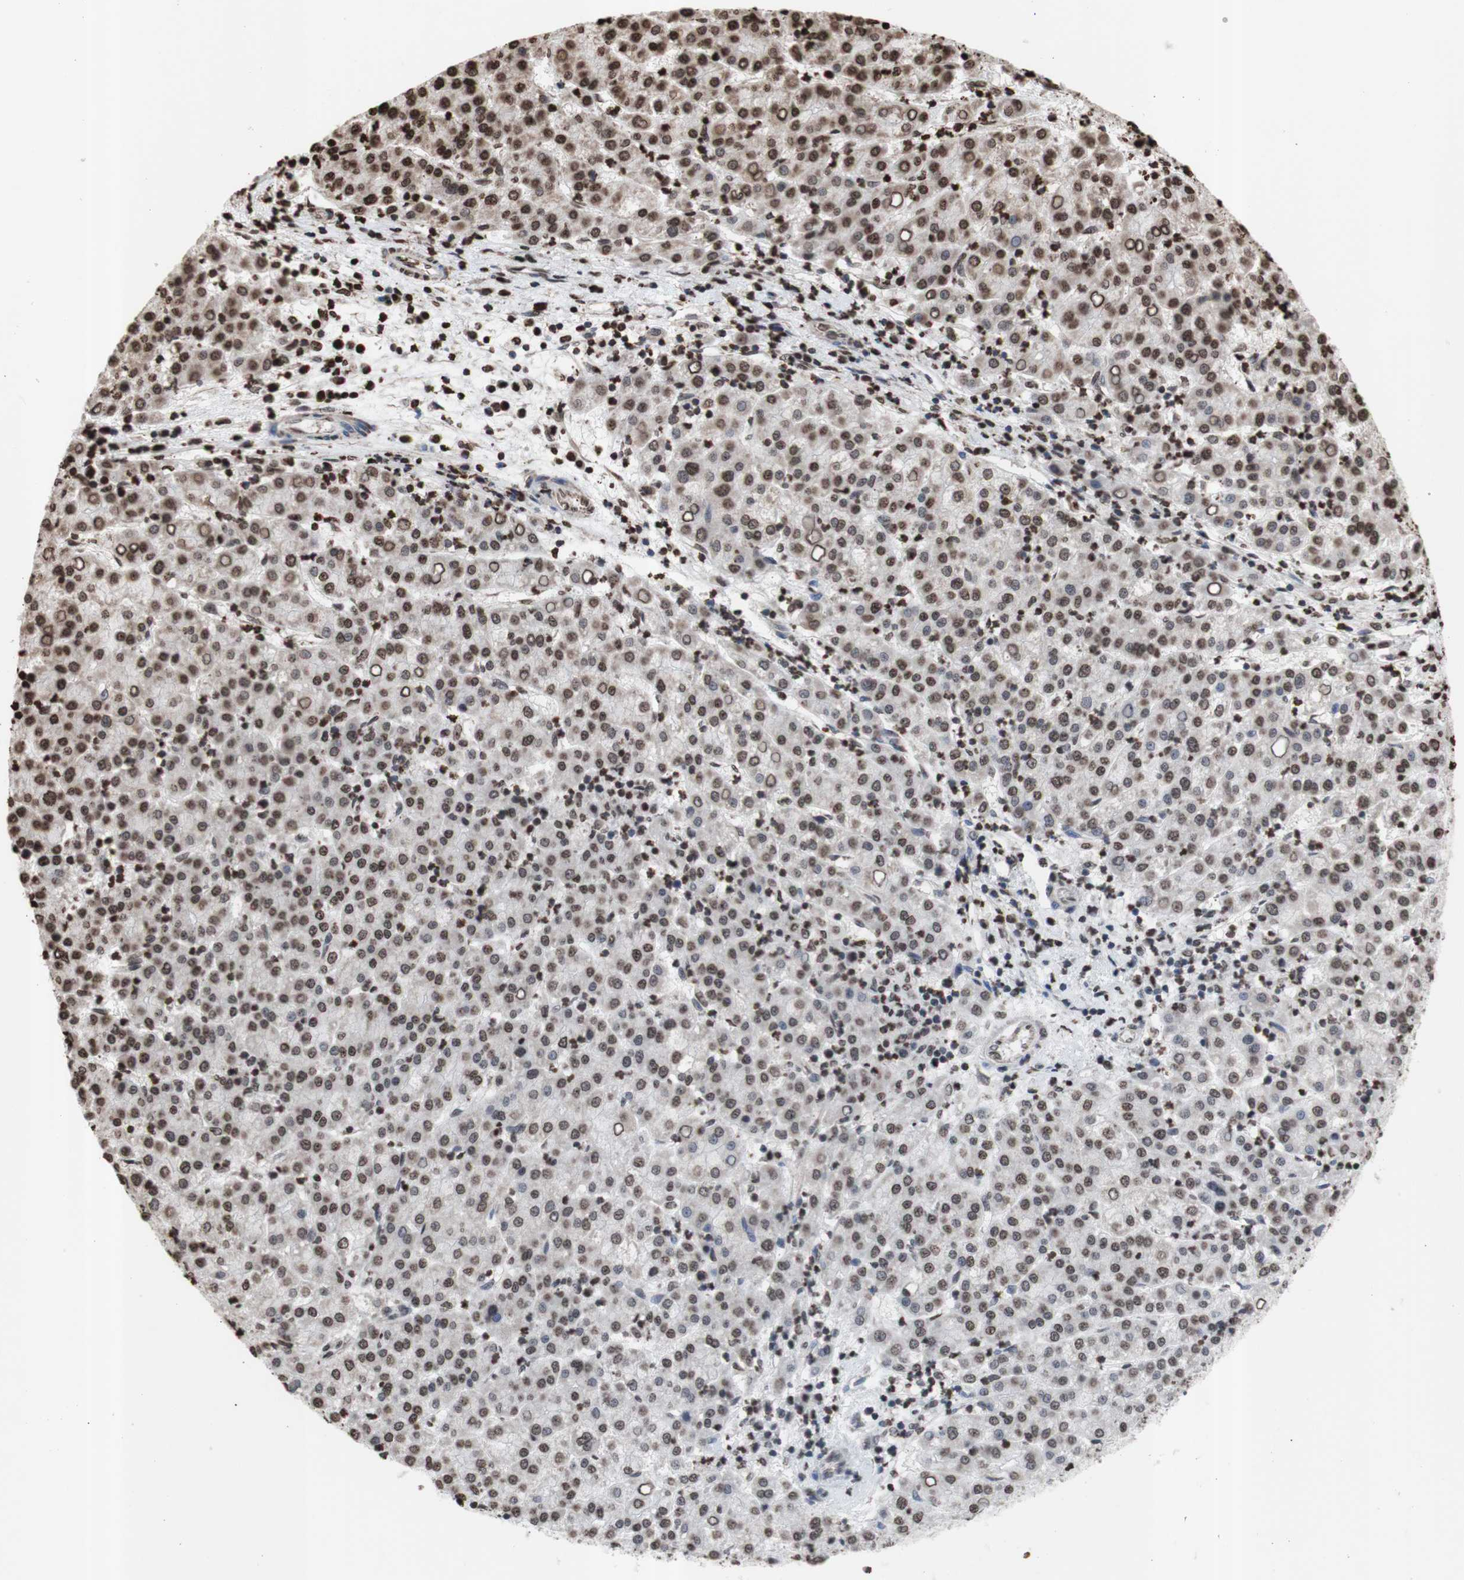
{"staining": {"intensity": "moderate", "quantity": "25%-75%", "location": "nuclear"}, "tissue": "liver cancer", "cell_type": "Tumor cells", "image_type": "cancer", "snomed": [{"axis": "morphology", "description": "Carcinoma, Hepatocellular, NOS"}, {"axis": "topography", "description": "Liver"}], "caption": "Liver hepatocellular carcinoma was stained to show a protein in brown. There is medium levels of moderate nuclear positivity in approximately 25%-75% of tumor cells. Using DAB (brown) and hematoxylin (blue) stains, captured at high magnification using brightfield microscopy.", "gene": "SNAI2", "patient": {"sex": "female", "age": 58}}